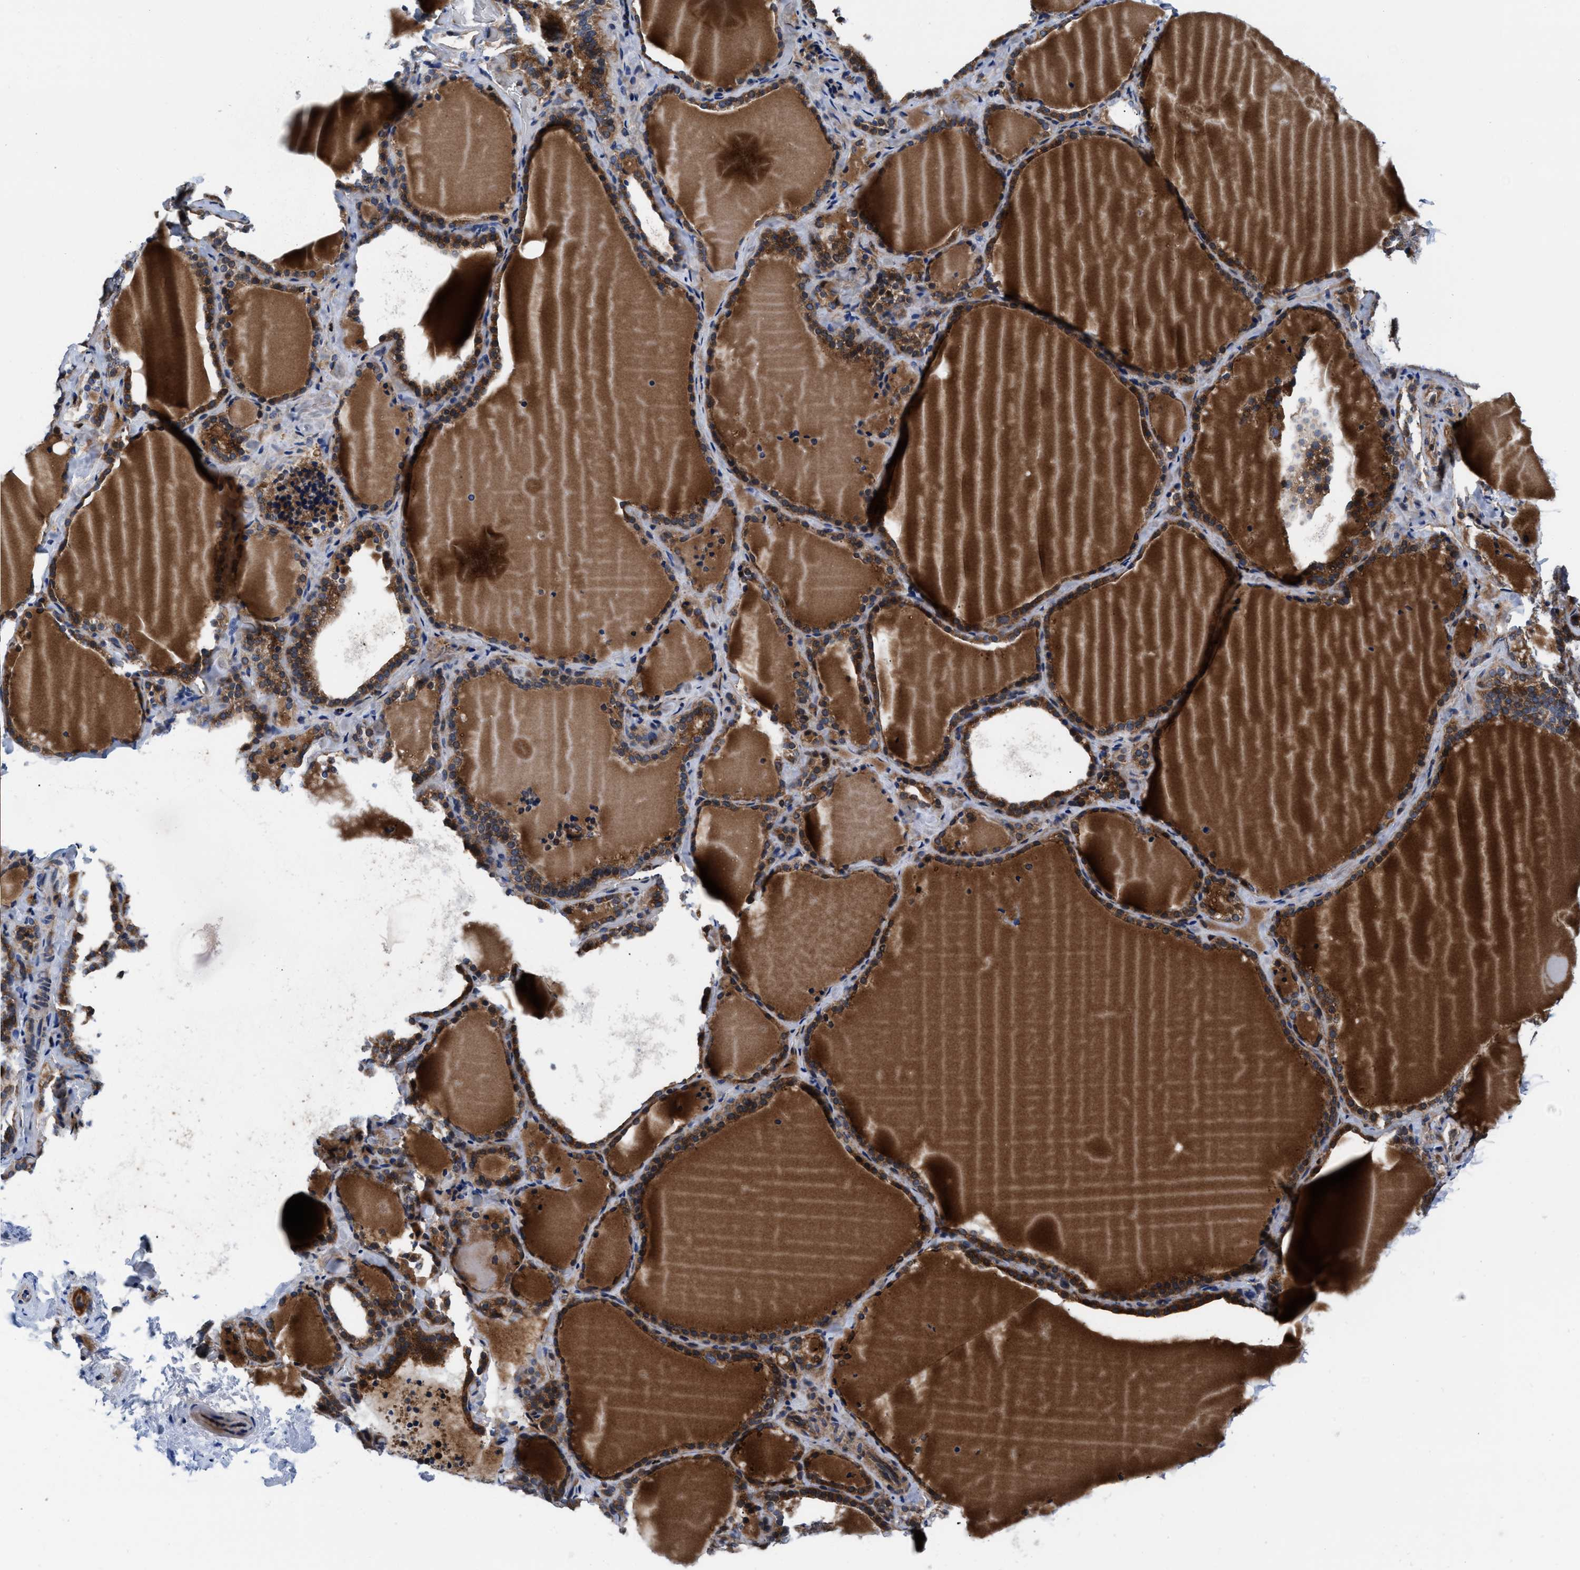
{"staining": {"intensity": "moderate", "quantity": ">75%", "location": "cytoplasmic/membranous"}, "tissue": "thyroid gland", "cell_type": "Glandular cells", "image_type": "normal", "snomed": [{"axis": "morphology", "description": "Normal tissue, NOS"}, {"axis": "topography", "description": "Thyroid gland"}], "caption": "A brown stain labels moderate cytoplasmic/membranous staining of a protein in glandular cells of unremarkable thyroid gland. (brown staining indicates protein expression, while blue staining denotes nuclei).", "gene": "PRR15L", "patient": {"sex": "female", "age": 22}}